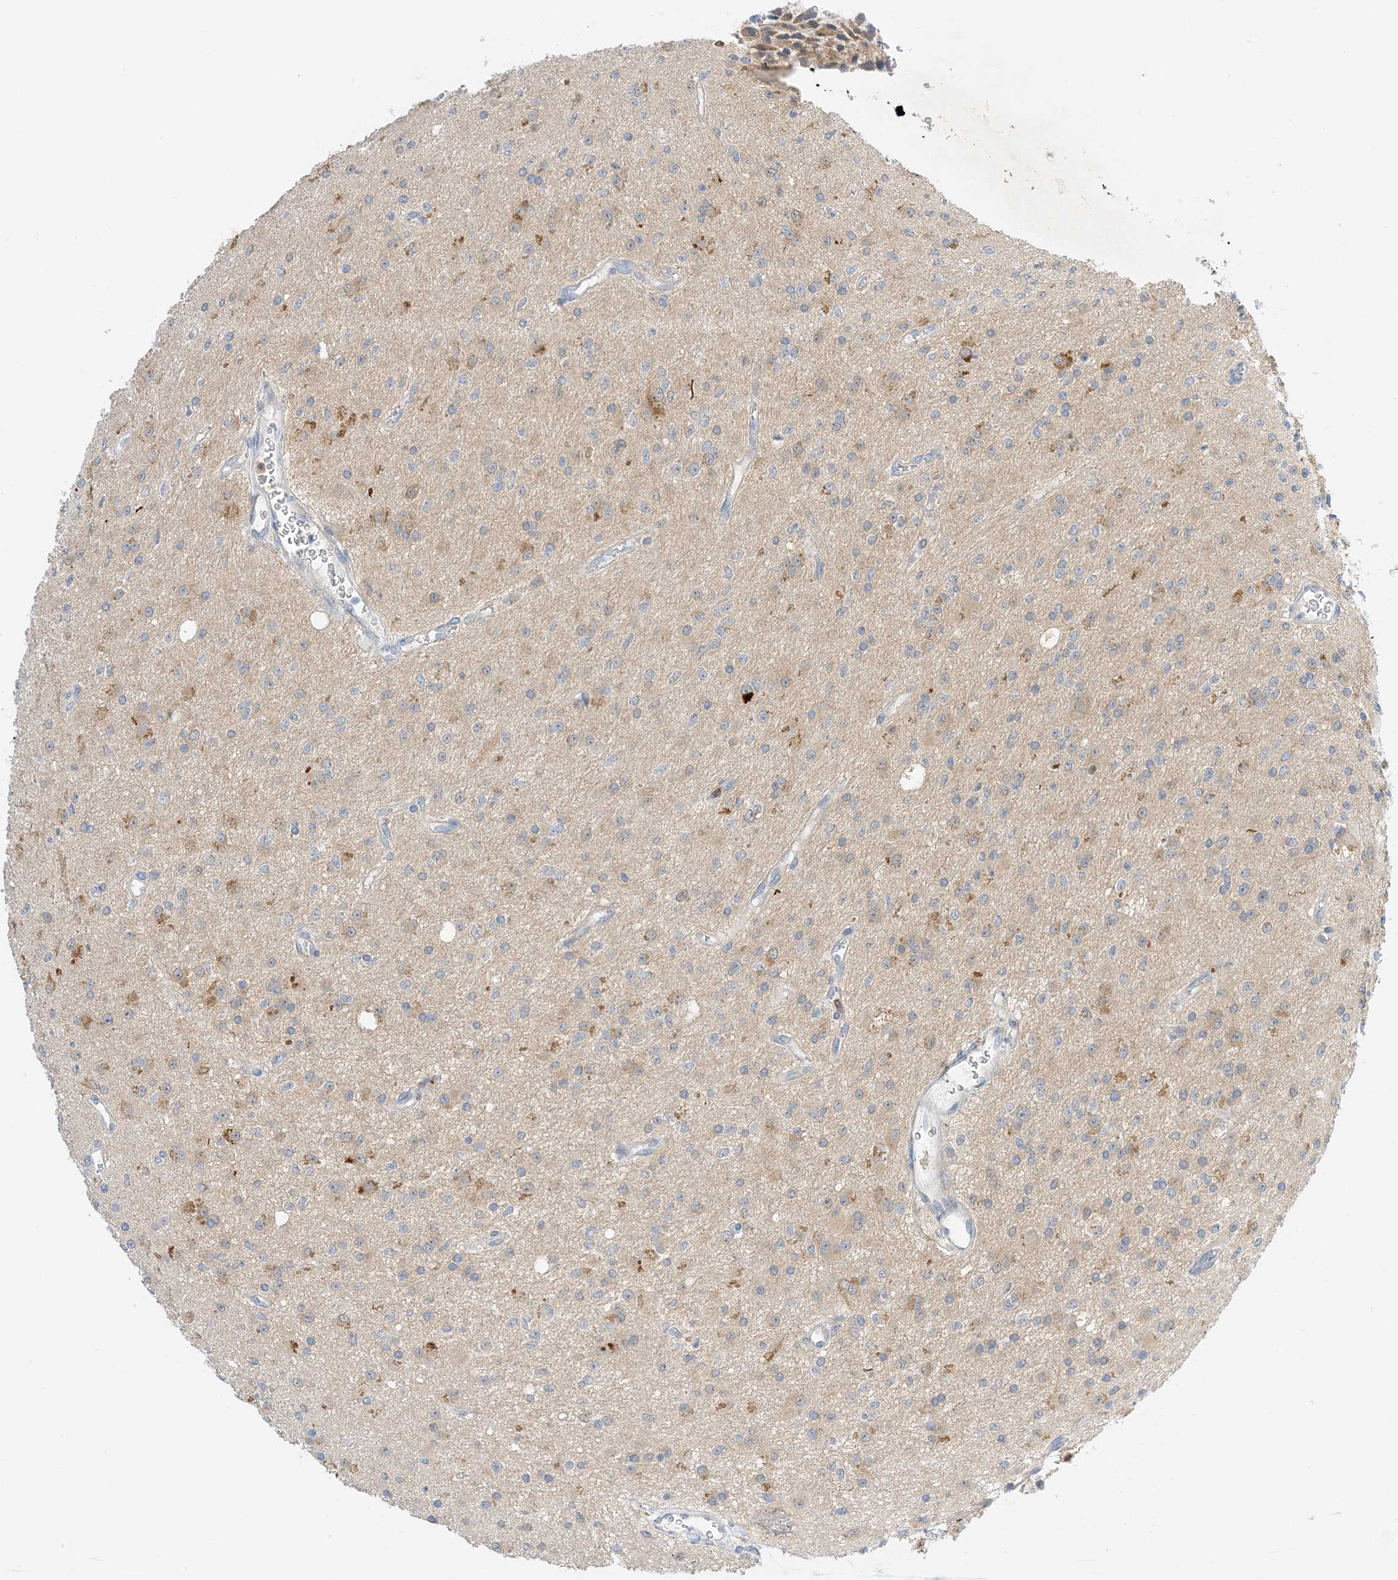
{"staining": {"intensity": "moderate", "quantity": "<25%", "location": "cytoplasmic/membranous"}, "tissue": "glioma", "cell_type": "Tumor cells", "image_type": "cancer", "snomed": [{"axis": "morphology", "description": "Glioma, malignant, High grade"}, {"axis": "topography", "description": "Brain"}], "caption": "This micrograph displays glioma stained with immunohistochemistry to label a protein in brown. The cytoplasmic/membranous of tumor cells show moderate positivity for the protein. Nuclei are counter-stained blue.", "gene": "KIFBP", "patient": {"sex": "male", "age": 34}}